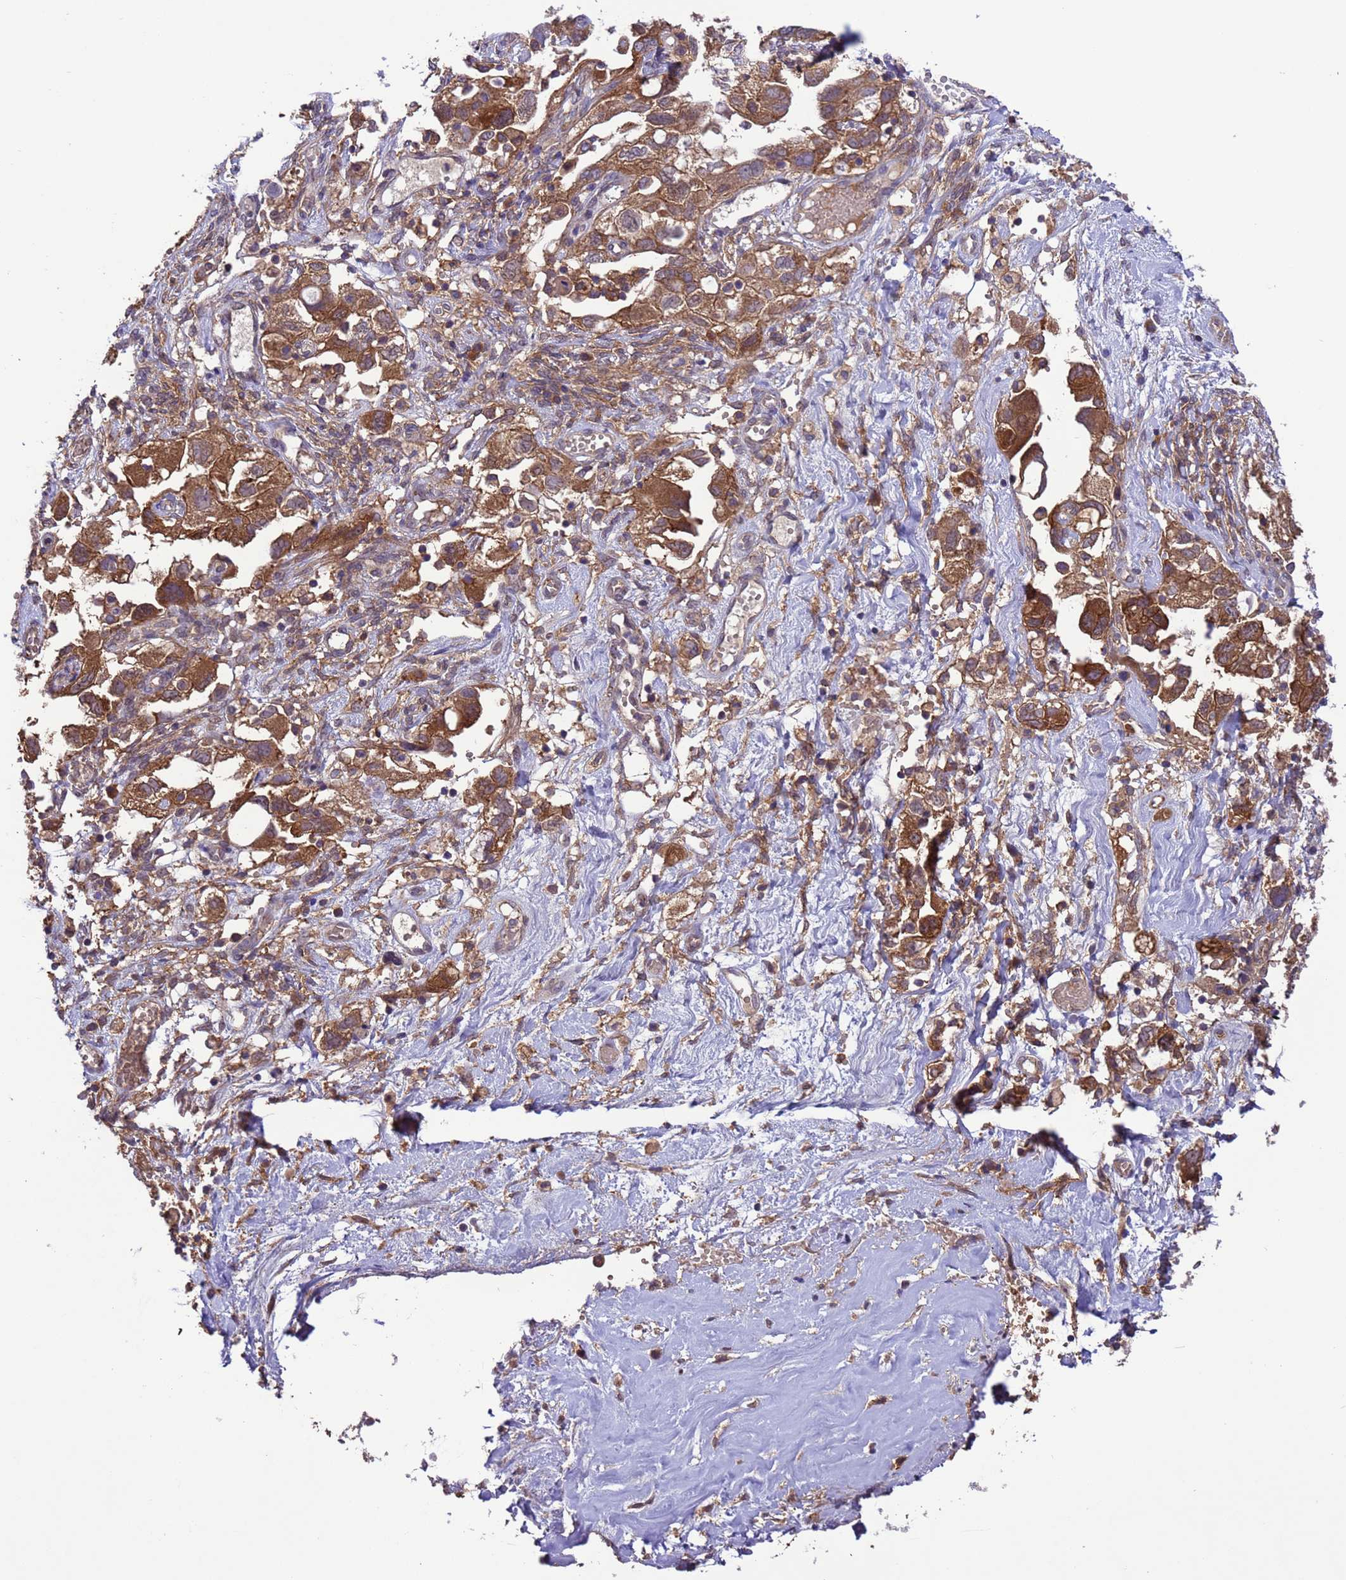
{"staining": {"intensity": "strong", "quantity": ">75%", "location": "cytoplasmic/membranous"}, "tissue": "ovarian cancer", "cell_type": "Tumor cells", "image_type": "cancer", "snomed": [{"axis": "morphology", "description": "Carcinoma, NOS"}, {"axis": "morphology", "description": "Cystadenocarcinoma, serous, NOS"}, {"axis": "topography", "description": "Ovary"}], "caption": "Ovarian cancer was stained to show a protein in brown. There is high levels of strong cytoplasmic/membranous expression in approximately >75% of tumor cells.", "gene": "ARHGAP12", "patient": {"sex": "female", "age": 69}}